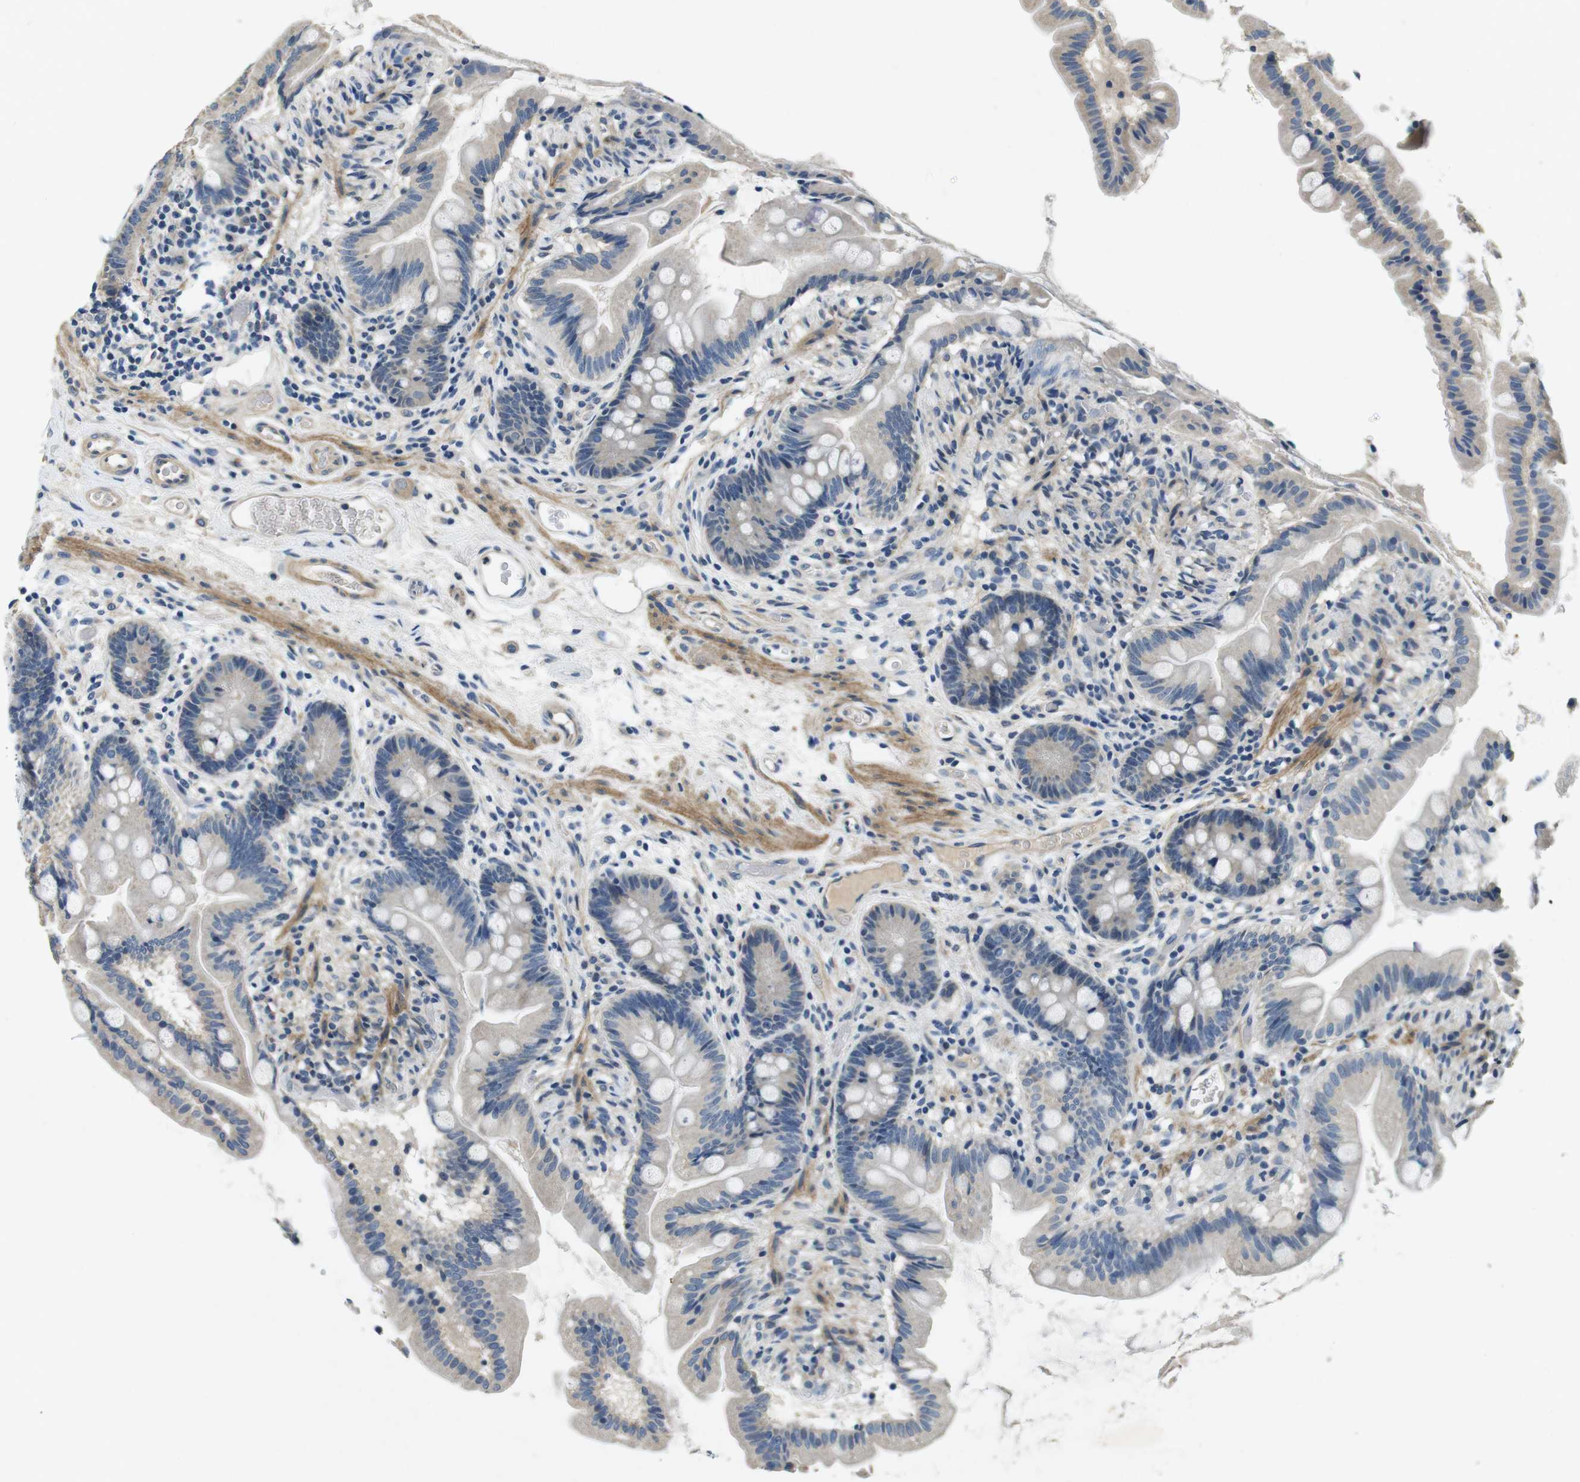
{"staining": {"intensity": "negative", "quantity": "none", "location": "none"}, "tissue": "small intestine", "cell_type": "Glandular cells", "image_type": "normal", "snomed": [{"axis": "morphology", "description": "Normal tissue, NOS"}, {"axis": "topography", "description": "Small intestine"}], "caption": "Image shows no significant protein expression in glandular cells of benign small intestine.", "gene": "DTNA", "patient": {"sex": "female", "age": 56}}